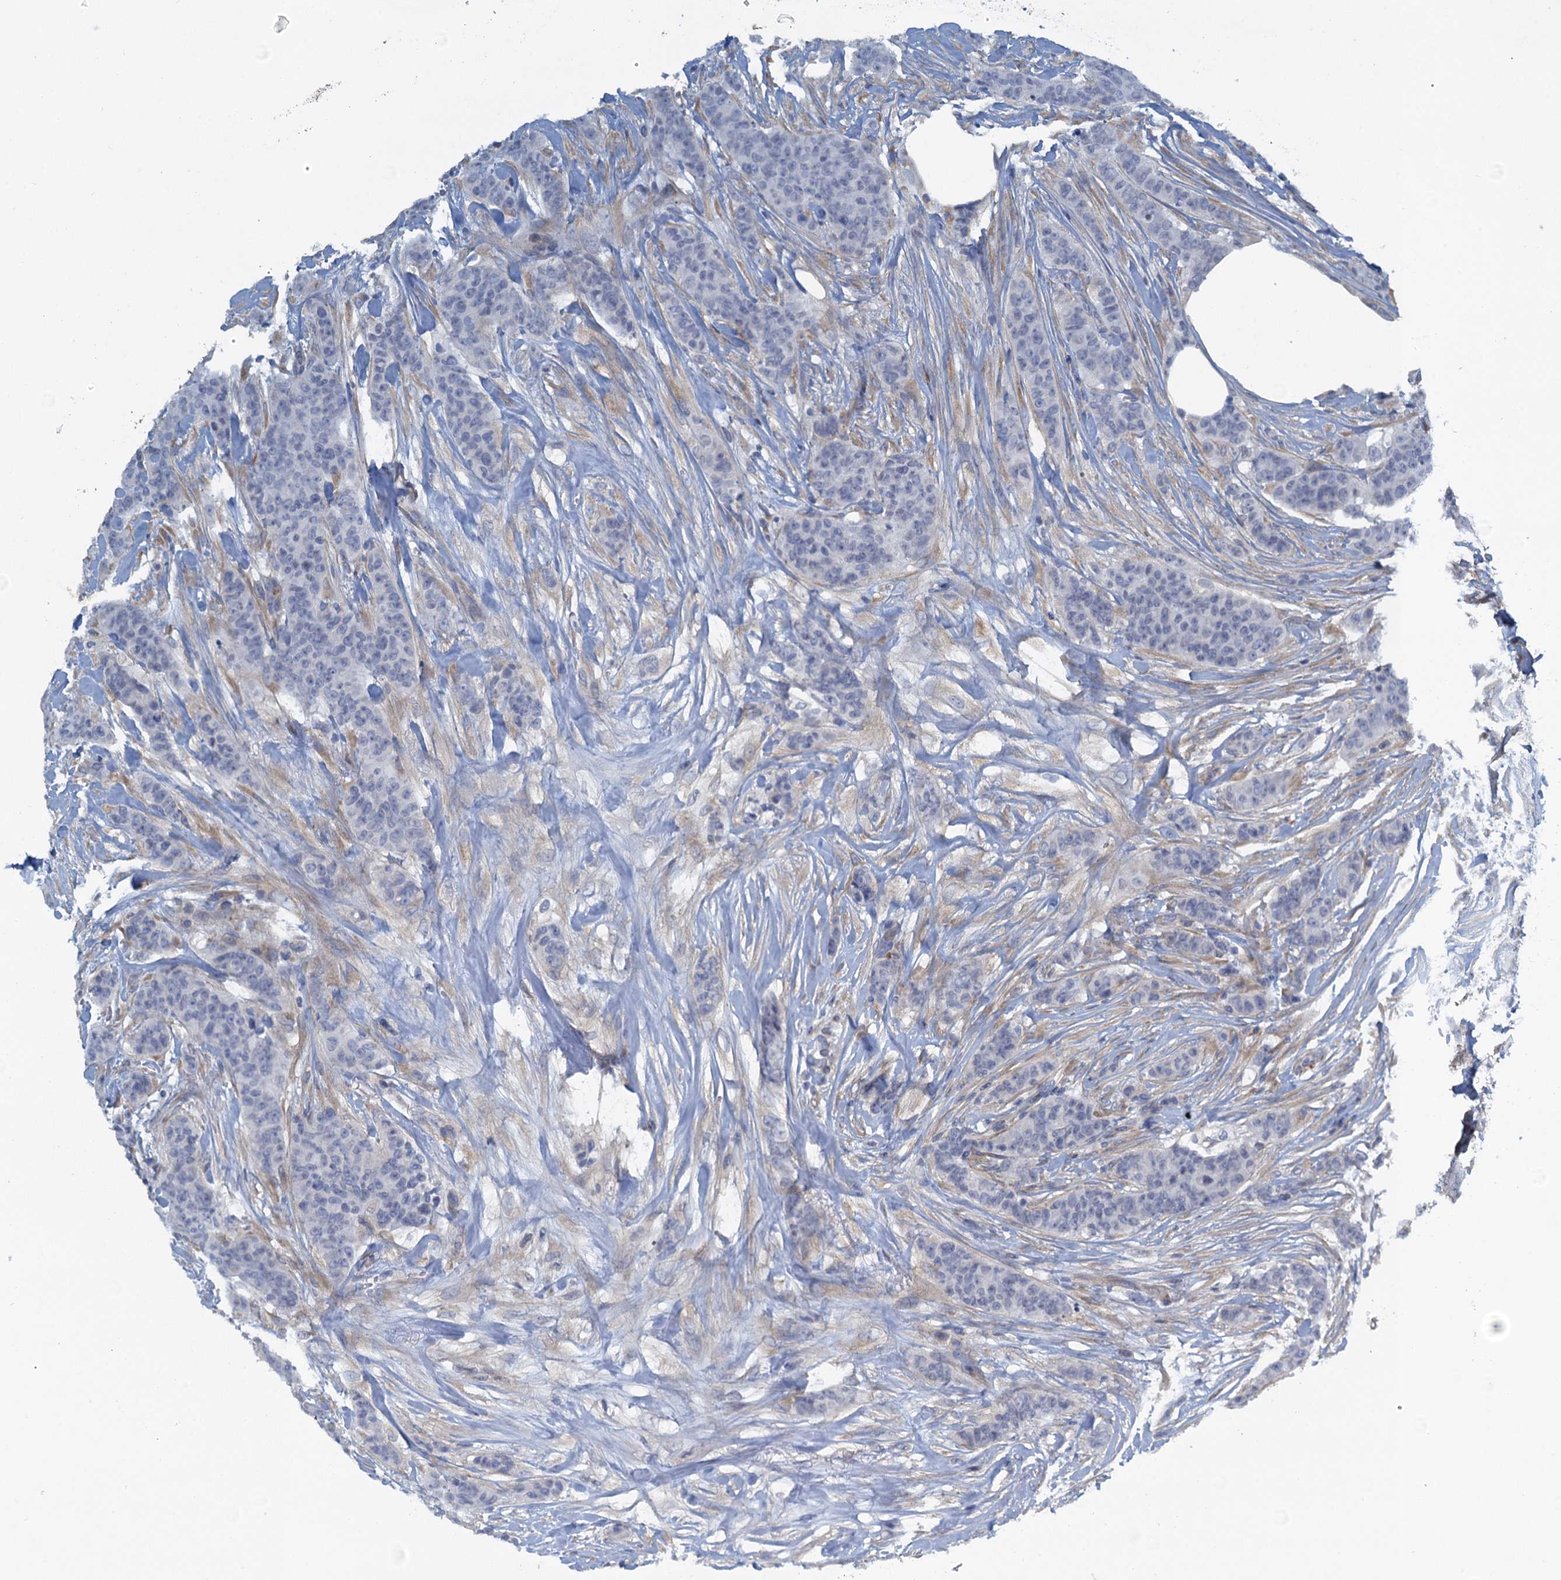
{"staining": {"intensity": "negative", "quantity": "none", "location": "none"}, "tissue": "breast cancer", "cell_type": "Tumor cells", "image_type": "cancer", "snomed": [{"axis": "morphology", "description": "Duct carcinoma"}, {"axis": "topography", "description": "Breast"}], "caption": "IHC of breast intraductal carcinoma shows no expression in tumor cells.", "gene": "POGLUT3", "patient": {"sex": "female", "age": 40}}